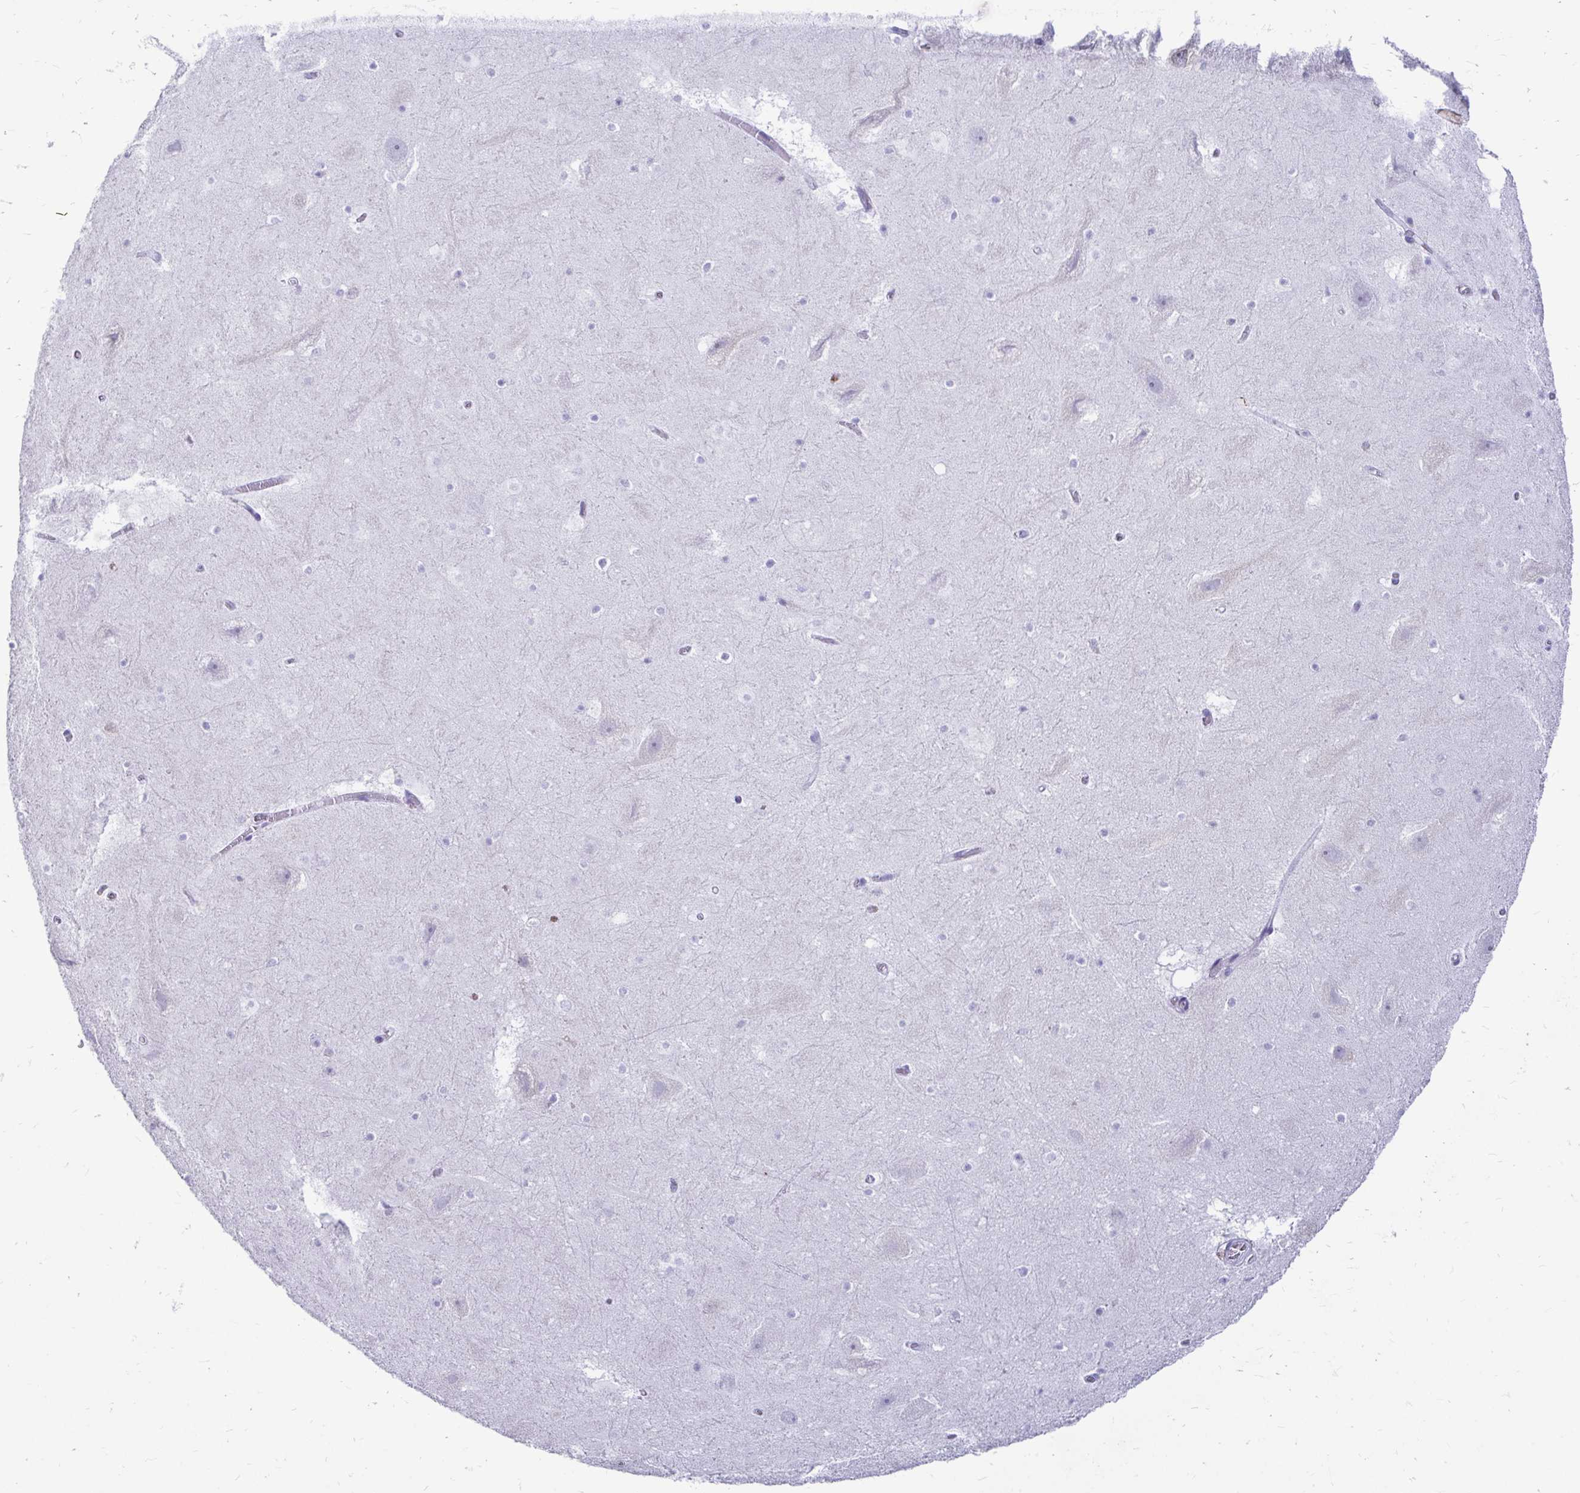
{"staining": {"intensity": "negative", "quantity": "none", "location": "none"}, "tissue": "hippocampus", "cell_type": "Glial cells", "image_type": "normal", "snomed": [{"axis": "morphology", "description": "Normal tissue, NOS"}, {"axis": "topography", "description": "Hippocampus"}], "caption": "Immunohistochemical staining of benign hippocampus shows no significant positivity in glial cells.", "gene": "NANOGNB", "patient": {"sex": "female", "age": 42}}